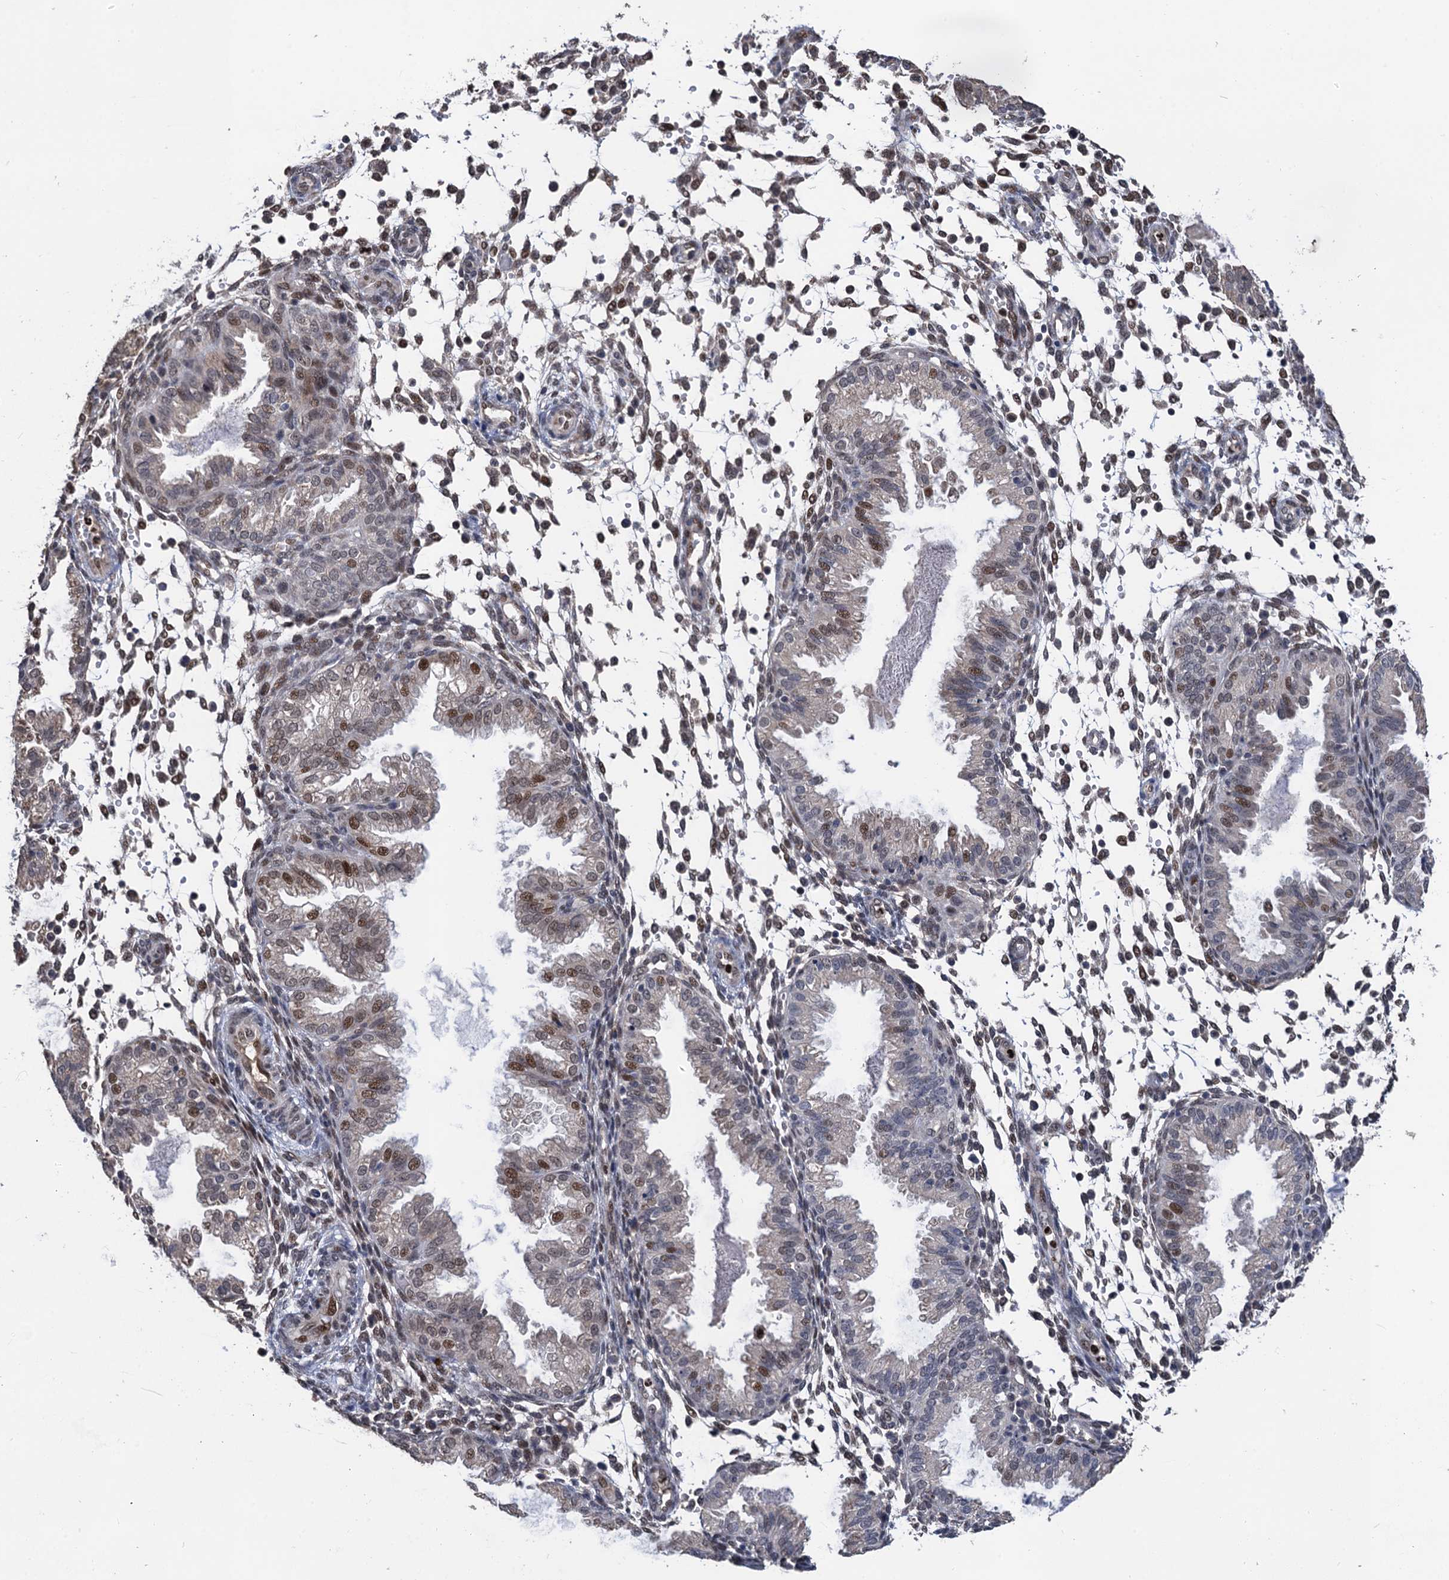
{"staining": {"intensity": "moderate", "quantity": "<25%", "location": "nuclear"}, "tissue": "endometrium", "cell_type": "Cells in endometrial stroma", "image_type": "normal", "snomed": [{"axis": "morphology", "description": "Normal tissue, NOS"}, {"axis": "topography", "description": "Endometrium"}], "caption": "Protein analysis of benign endometrium displays moderate nuclear staining in approximately <25% of cells in endometrial stroma.", "gene": "TSEN34", "patient": {"sex": "female", "age": 33}}